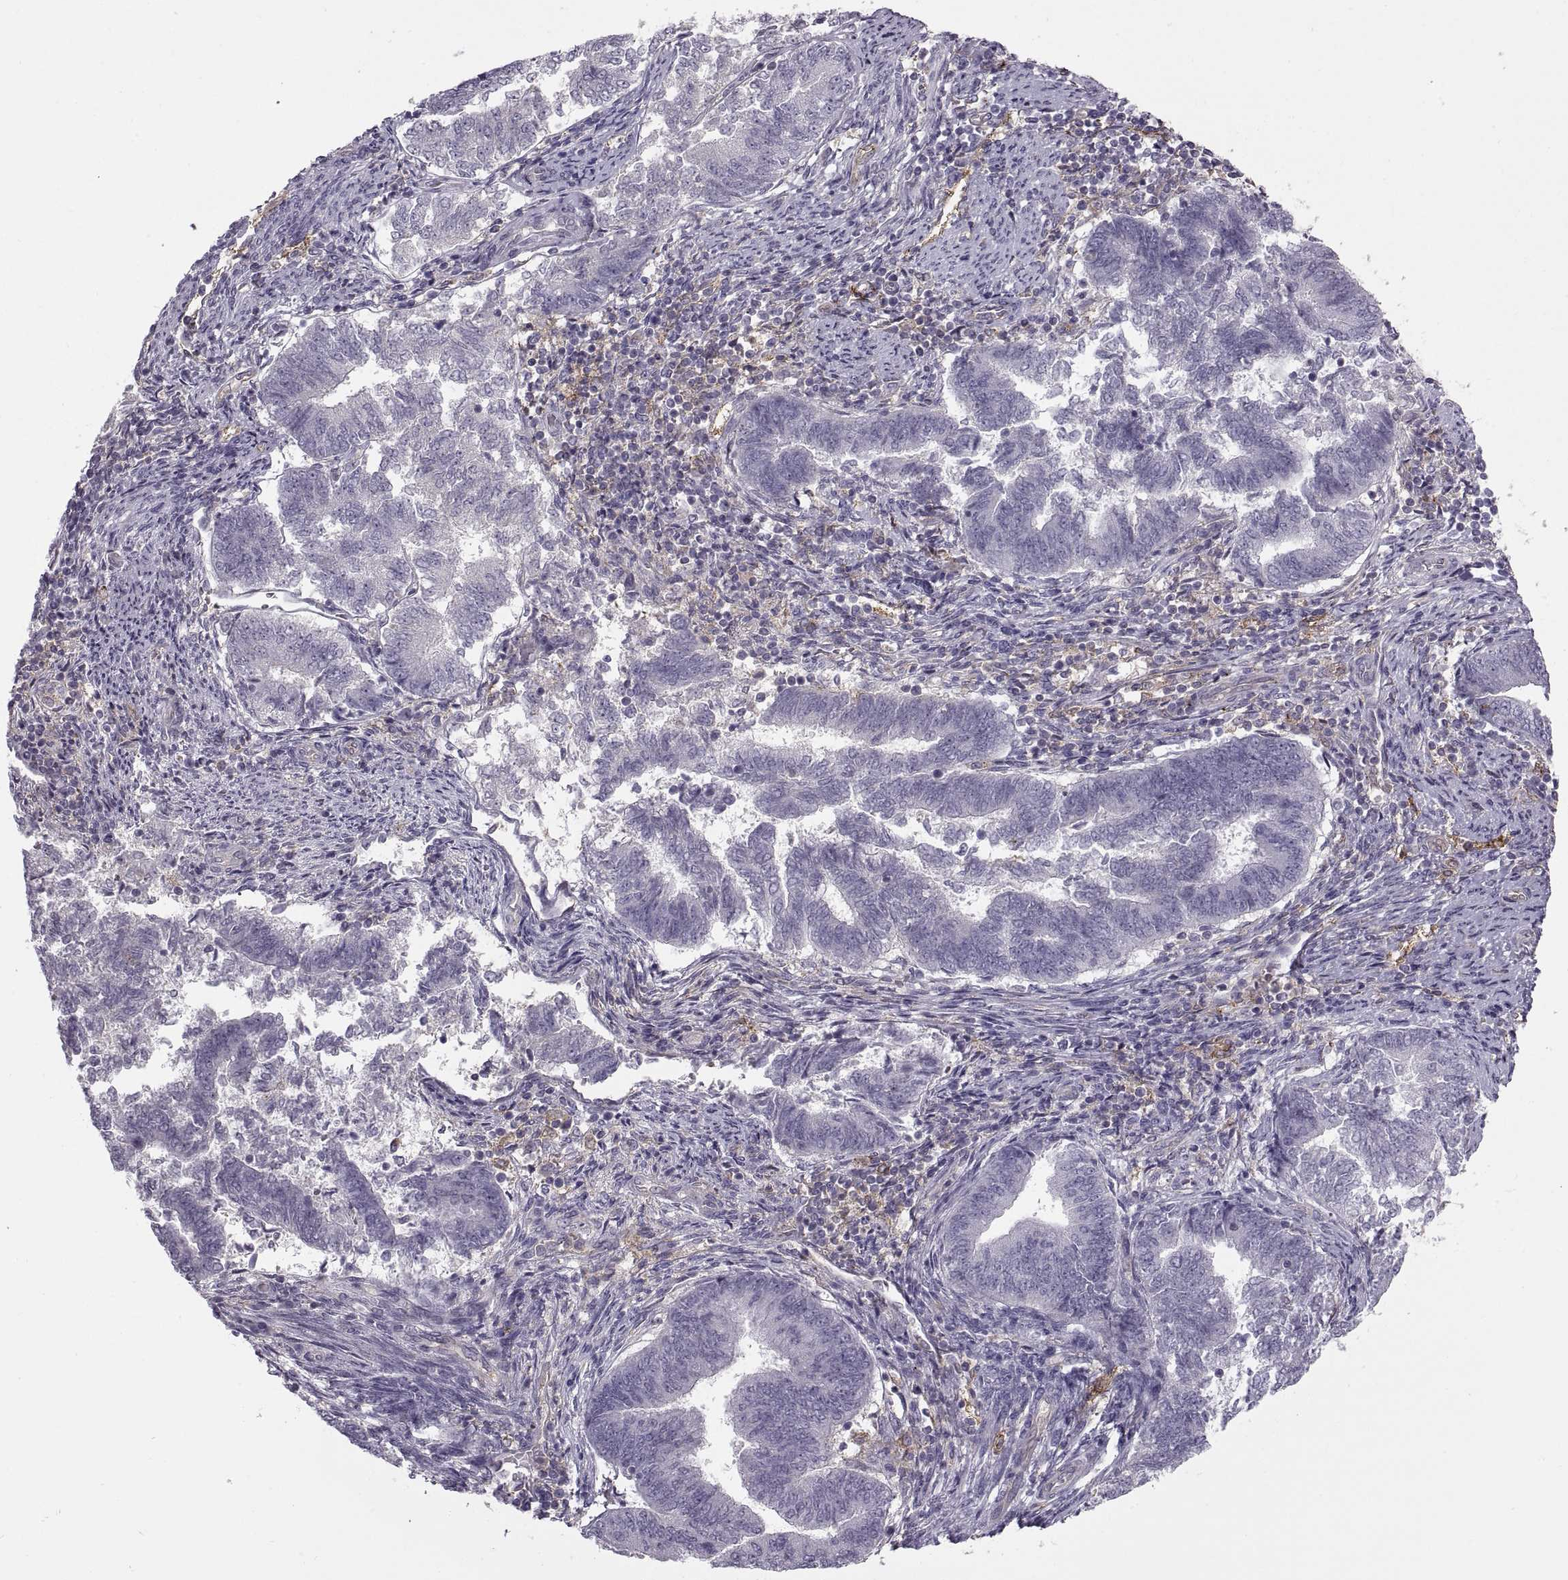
{"staining": {"intensity": "negative", "quantity": "none", "location": "none"}, "tissue": "endometrial cancer", "cell_type": "Tumor cells", "image_type": "cancer", "snomed": [{"axis": "morphology", "description": "Adenocarcinoma, NOS"}, {"axis": "topography", "description": "Endometrium"}], "caption": "Immunohistochemical staining of endometrial cancer exhibits no significant positivity in tumor cells. Nuclei are stained in blue.", "gene": "RALB", "patient": {"sex": "female", "age": 65}}